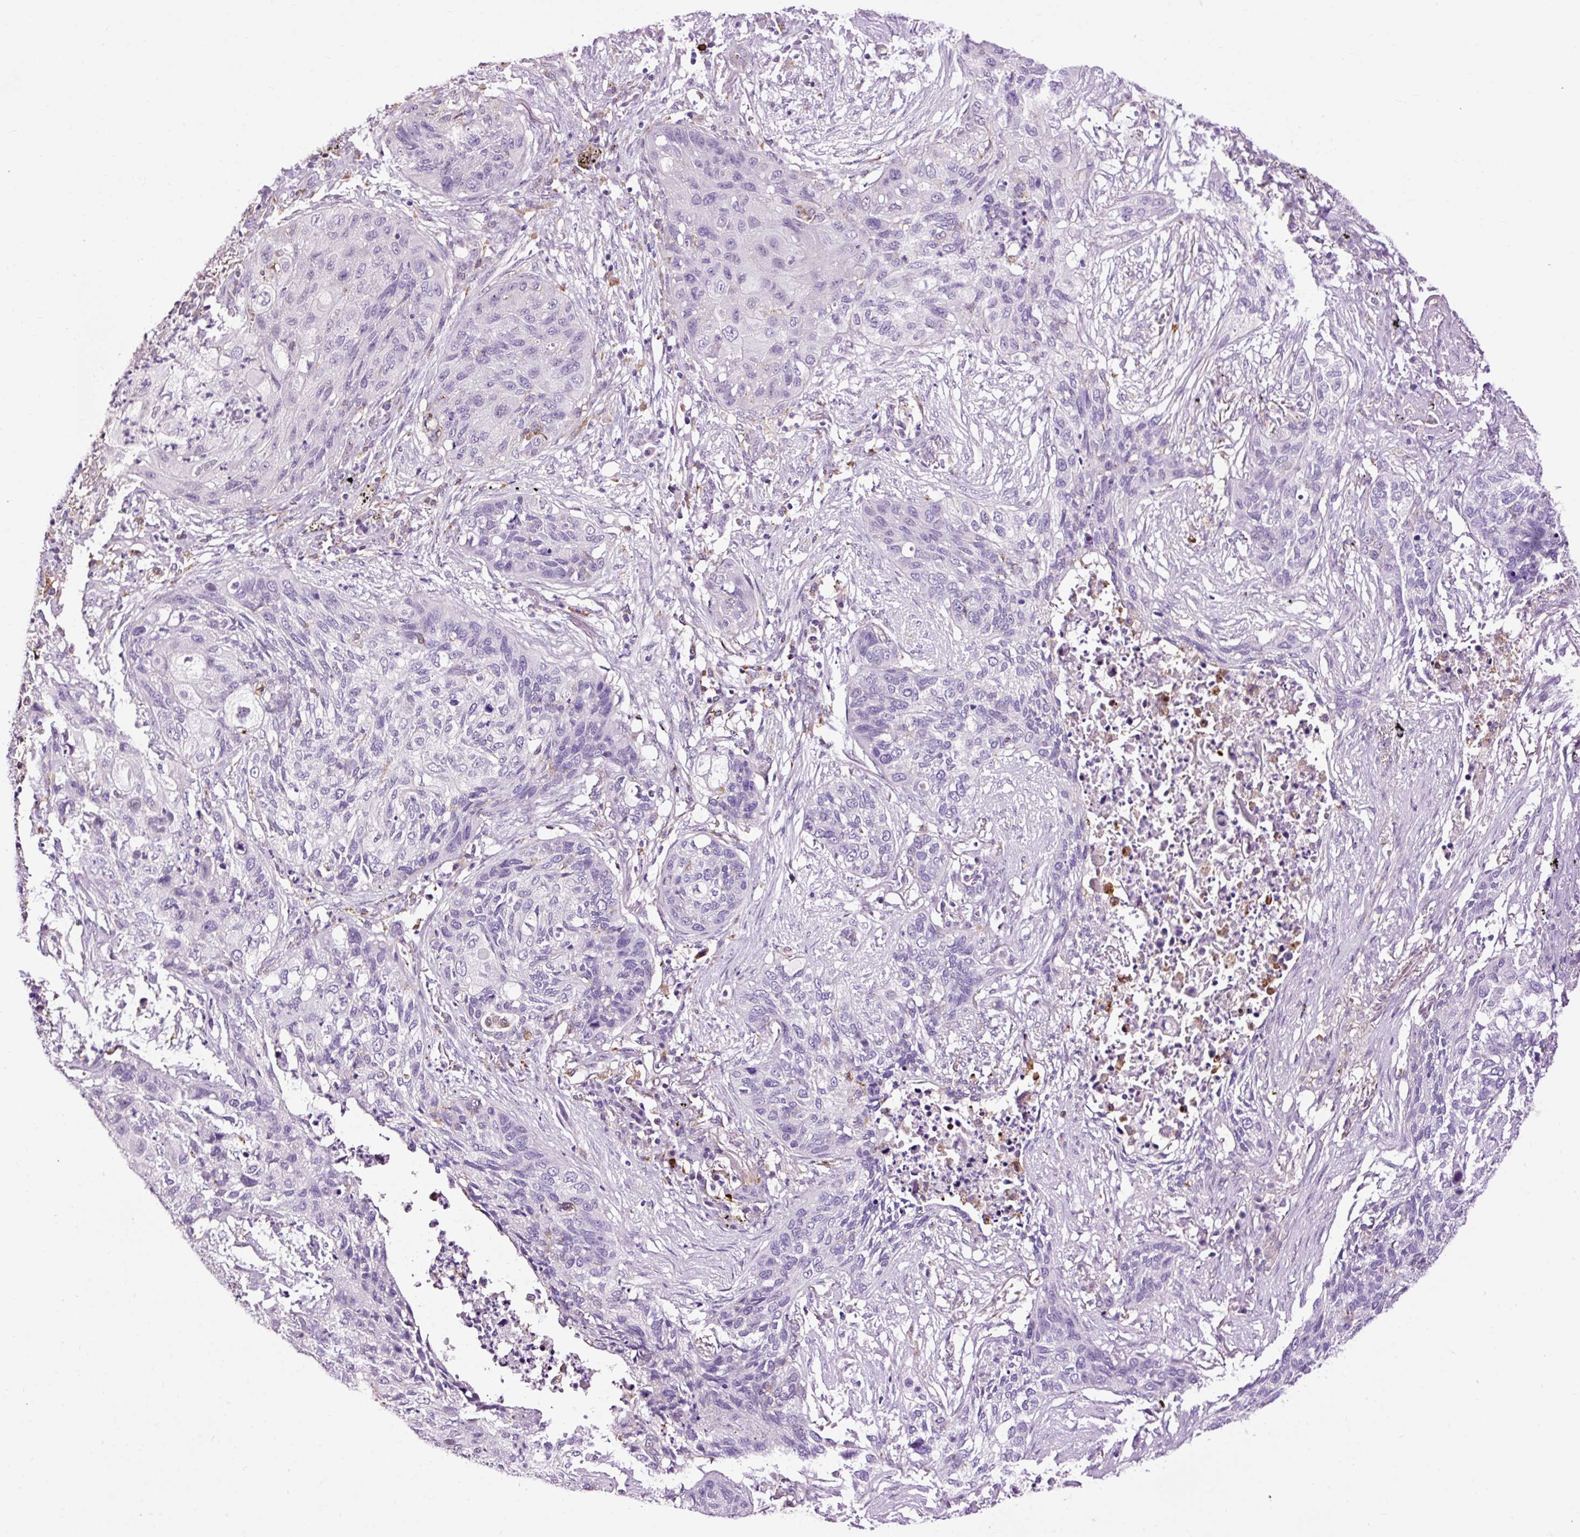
{"staining": {"intensity": "negative", "quantity": "none", "location": "none"}, "tissue": "lung cancer", "cell_type": "Tumor cells", "image_type": "cancer", "snomed": [{"axis": "morphology", "description": "Squamous cell carcinoma, NOS"}, {"axis": "topography", "description": "Lung"}], "caption": "Lung cancer (squamous cell carcinoma) was stained to show a protein in brown. There is no significant staining in tumor cells.", "gene": "LY86", "patient": {"sex": "female", "age": 63}}